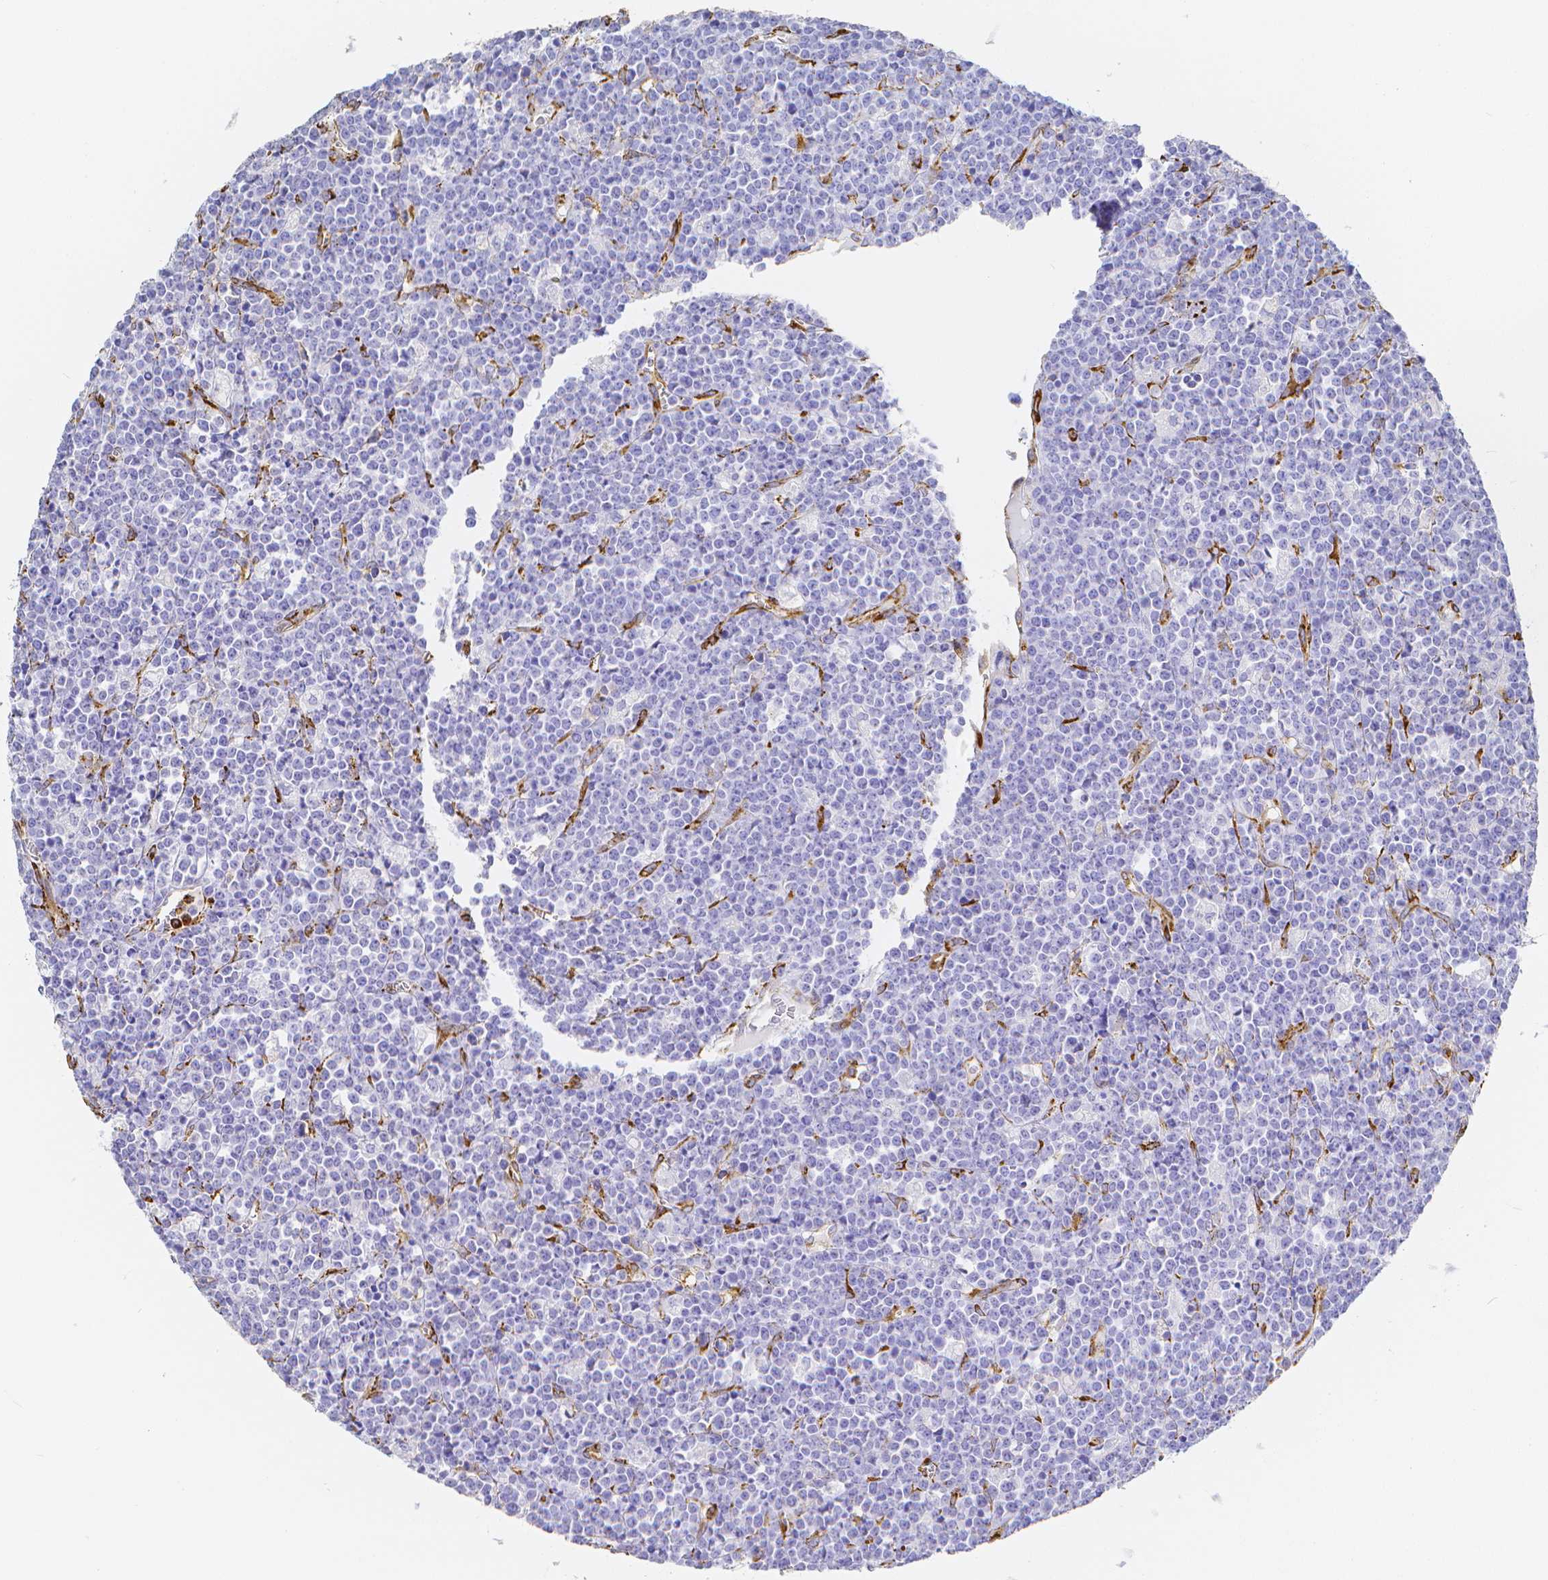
{"staining": {"intensity": "negative", "quantity": "none", "location": "none"}, "tissue": "lymphoma", "cell_type": "Tumor cells", "image_type": "cancer", "snomed": [{"axis": "morphology", "description": "Malignant lymphoma, non-Hodgkin's type, High grade"}, {"axis": "topography", "description": "Ovary"}], "caption": "This is a image of immunohistochemistry staining of high-grade malignant lymphoma, non-Hodgkin's type, which shows no staining in tumor cells.", "gene": "SMURF1", "patient": {"sex": "female", "age": 56}}